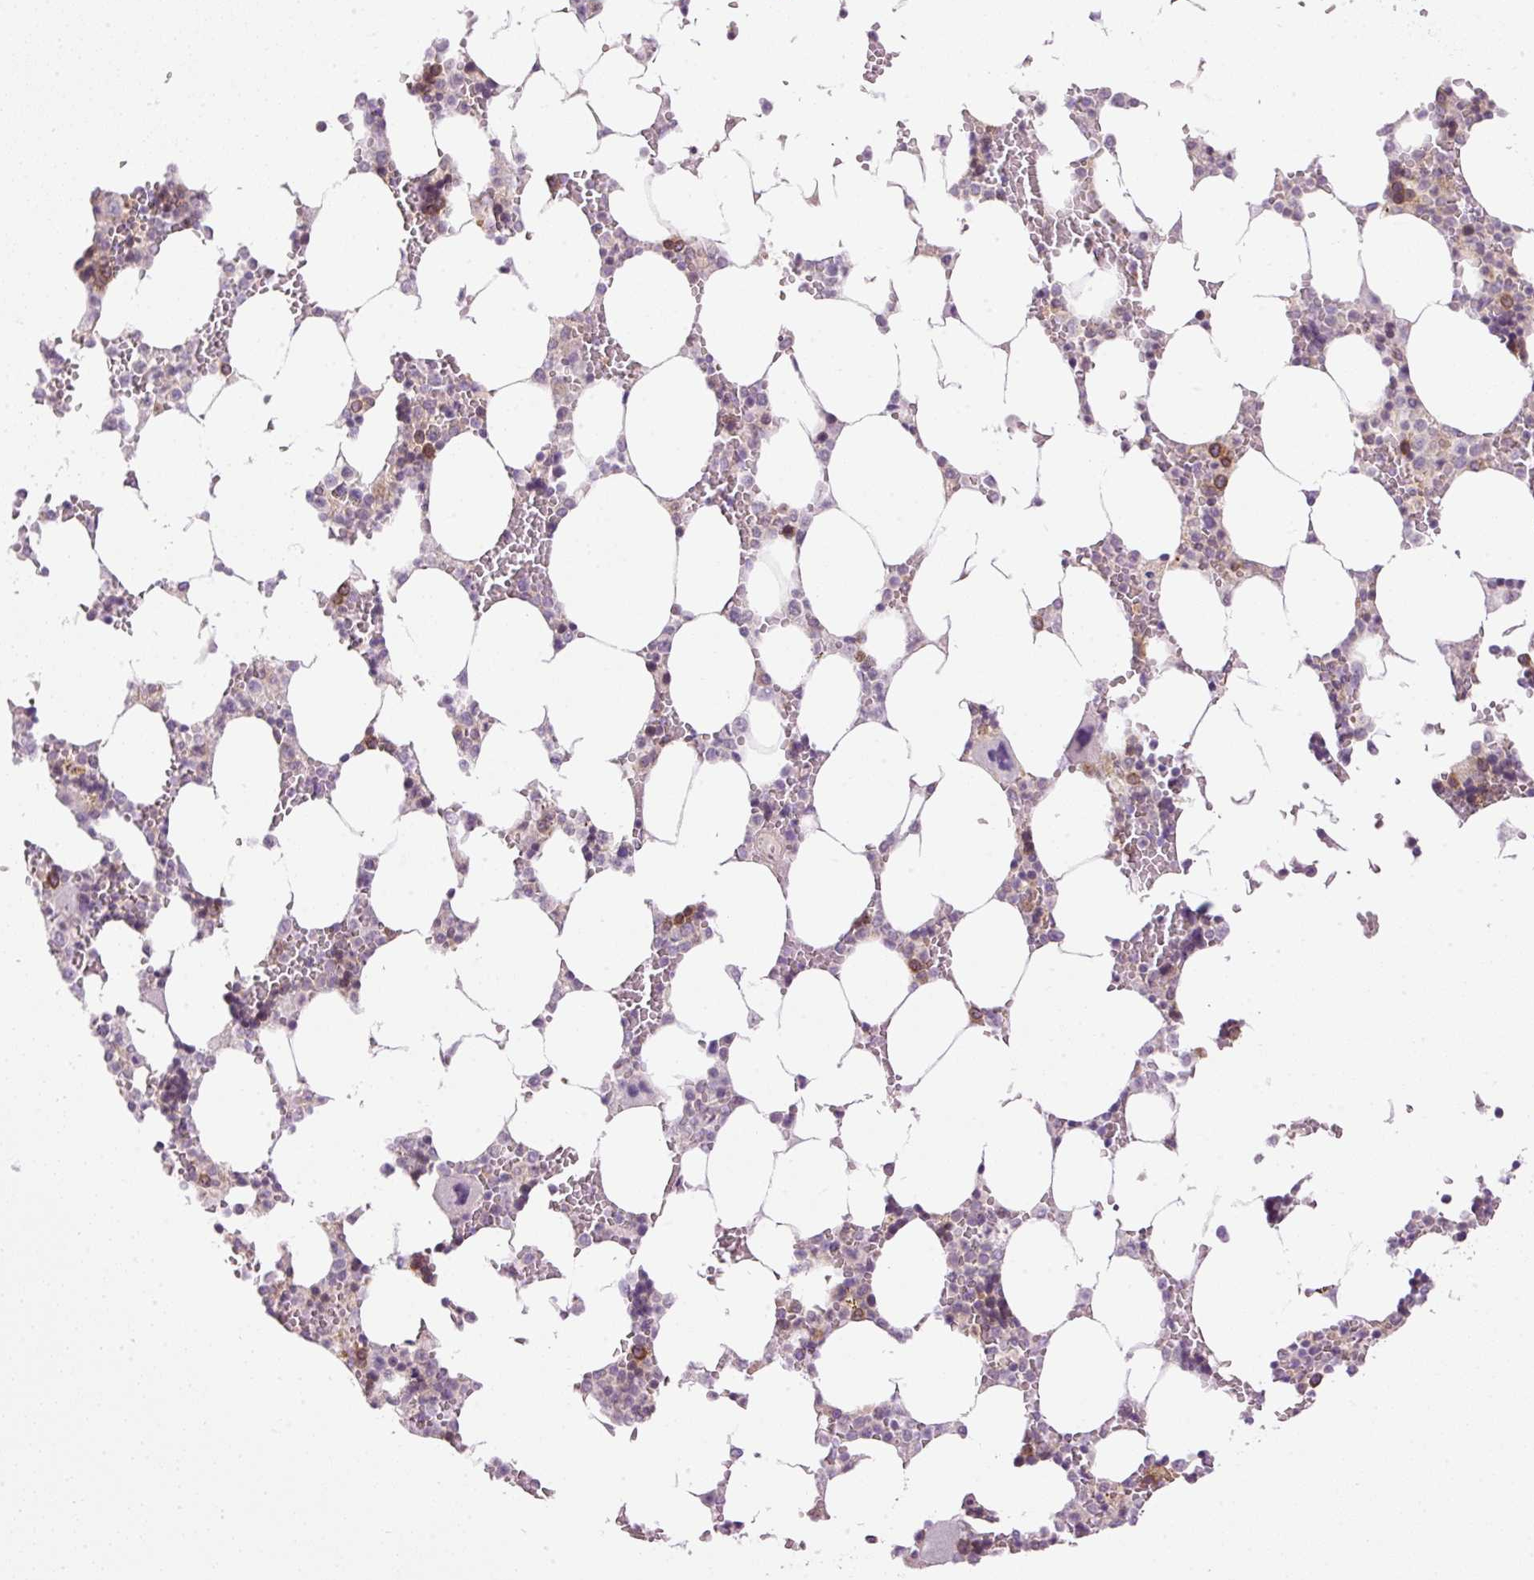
{"staining": {"intensity": "moderate", "quantity": "<25%", "location": "cytoplasmic/membranous"}, "tissue": "bone marrow", "cell_type": "Hematopoietic cells", "image_type": "normal", "snomed": [{"axis": "morphology", "description": "Normal tissue, NOS"}, {"axis": "topography", "description": "Bone marrow"}], "caption": "Bone marrow stained with a brown dye displays moderate cytoplasmic/membranous positive staining in approximately <25% of hematopoietic cells.", "gene": "MZT2A", "patient": {"sex": "male", "age": 64}}